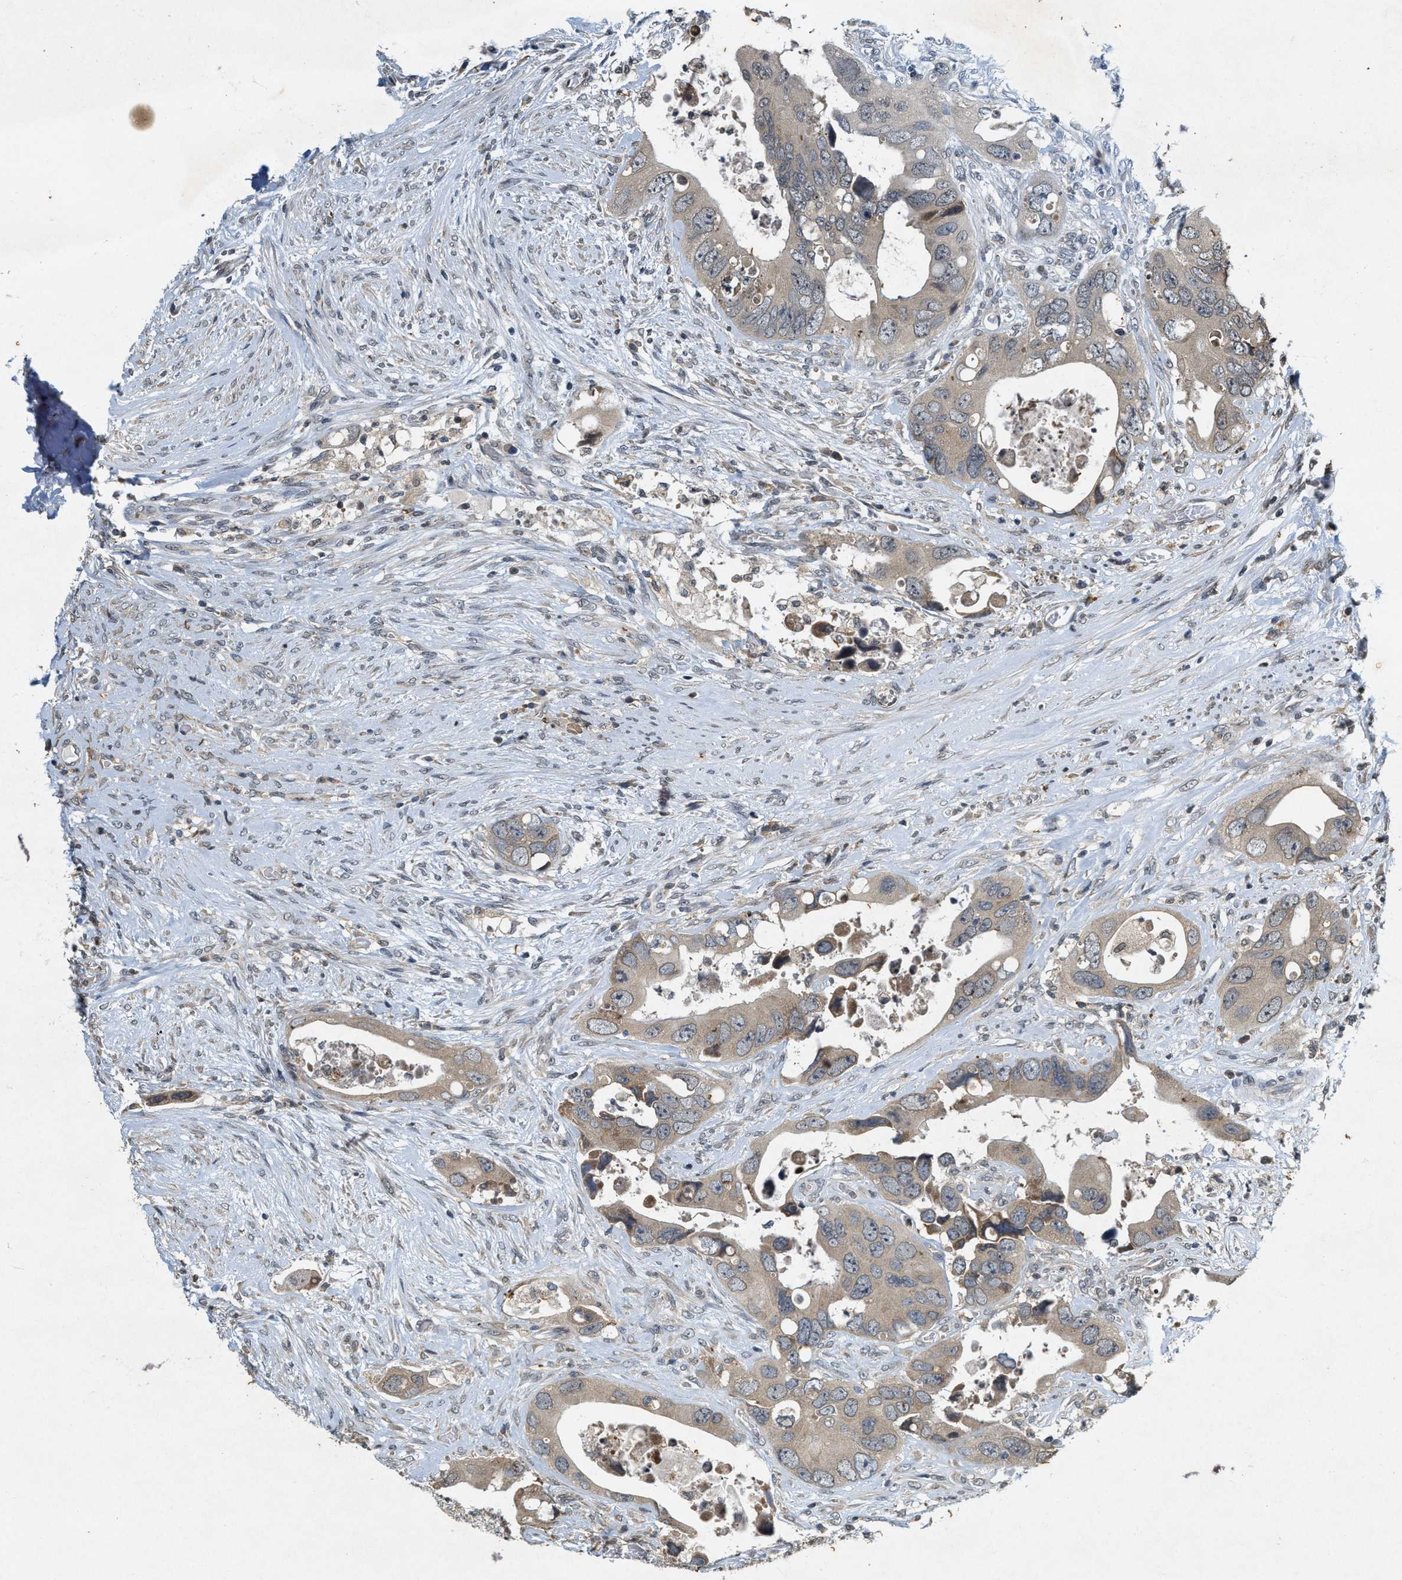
{"staining": {"intensity": "weak", "quantity": "25%-75%", "location": "cytoplasmic/membranous"}, "tissue": "colorectal cancer", "cell_type": "Tumor cells", "image_type": "cancer", "snomed": [{"axis": "morphology", "description": "Adenocarcinoma, NOS"}, {"axis": "topography", "description": "Rectum"}], "caption": "The immunohistochemical stain highlights weak cytoplasmic/membranous expression in tumor cells of colorectal adenocarcinoma tissue.", "gene": "KIF21A", "patient": {"sex": "male", "age": 70}}